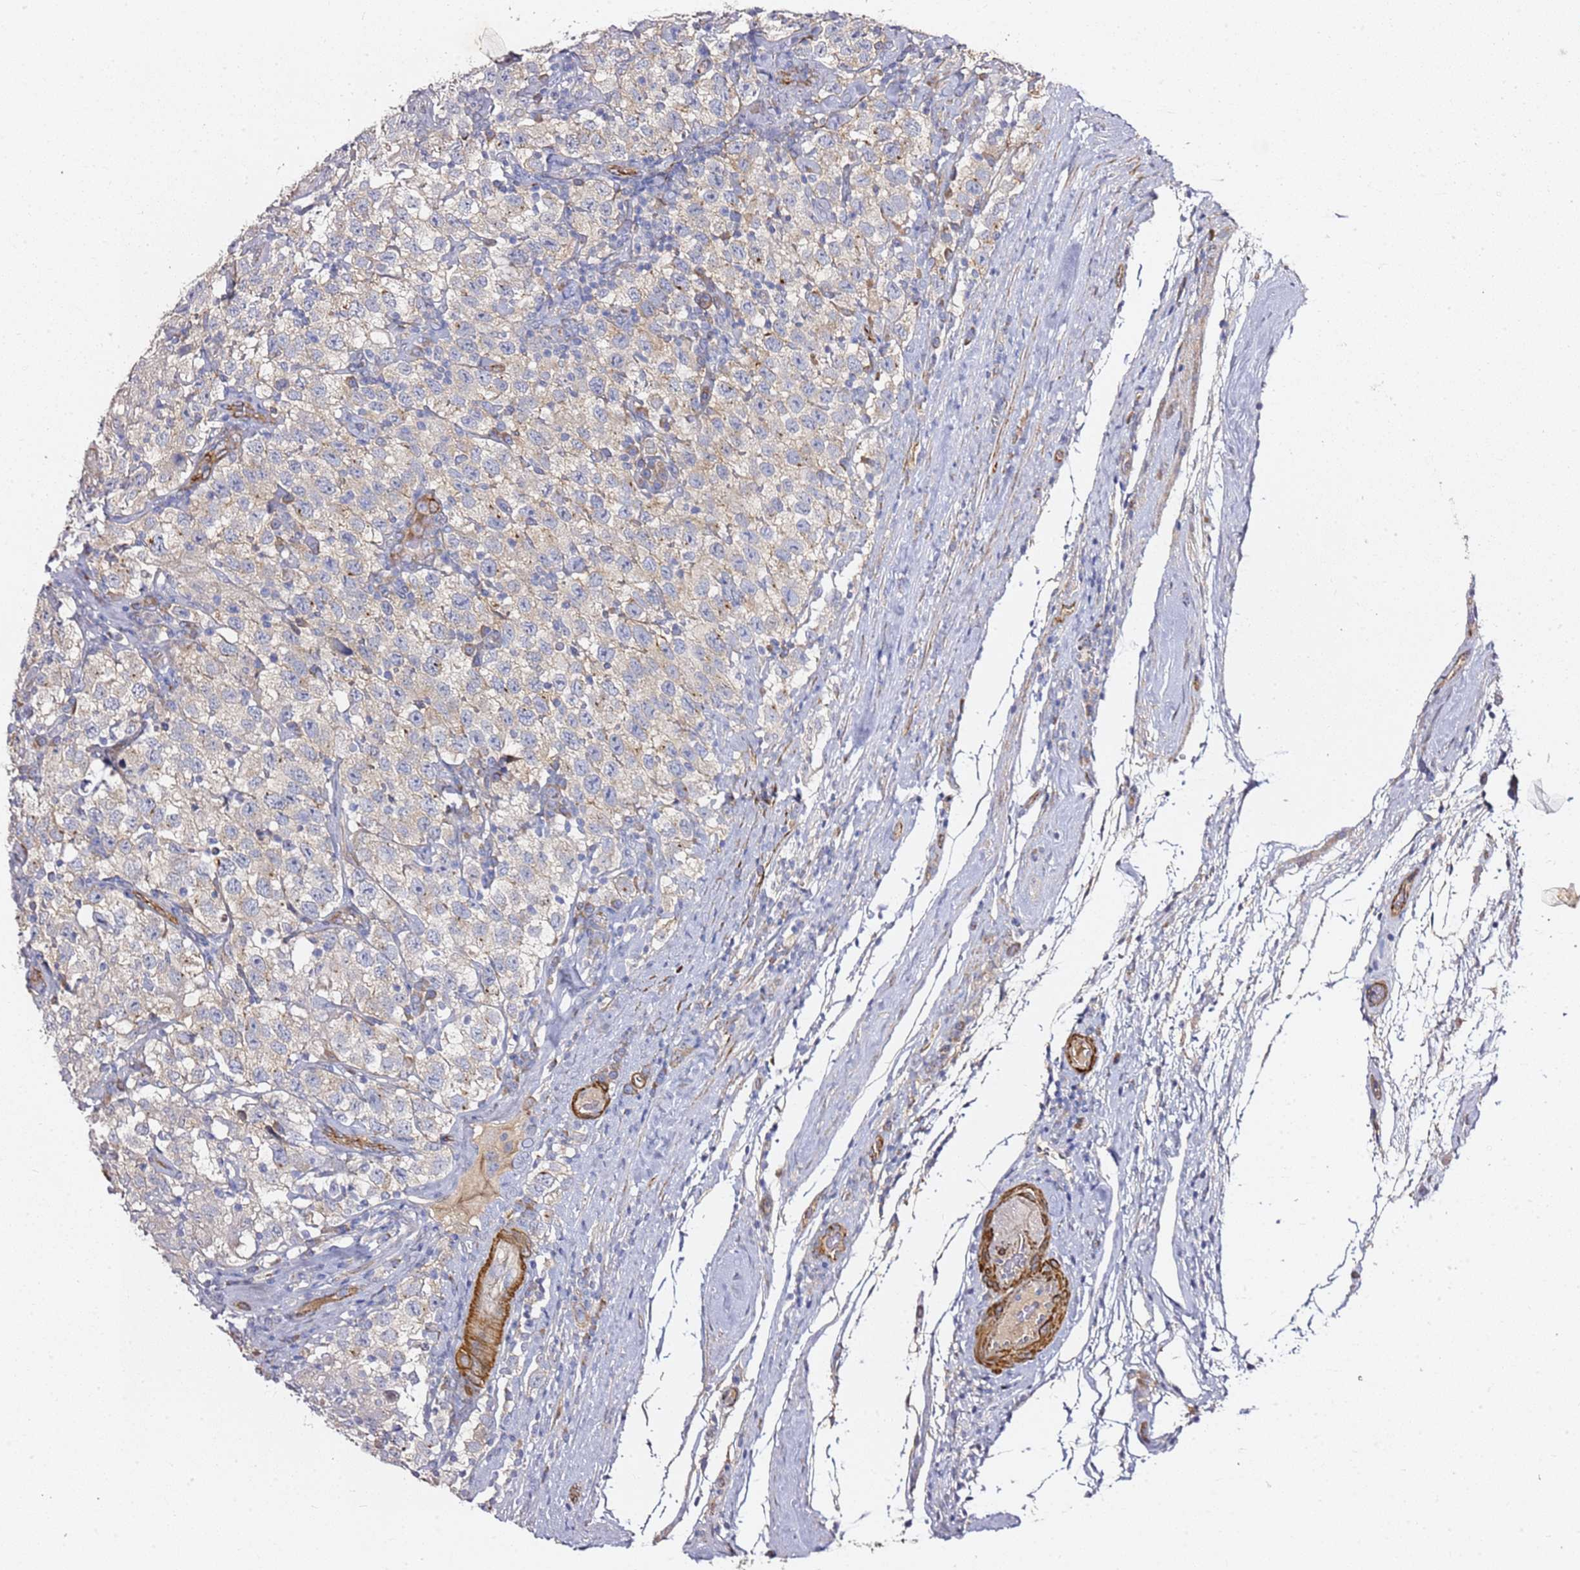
{"staining": {"intensity": "weak", "quantity": "25%-75%", "location": "cytoplasmic/membranous"}, "tissue": "testis cancer", "cell_type": "Tumor cells", "image_type": "cancer", "snomed": [{"axis": "morphology", "description": "Seminoma, NOS"}, {"axis": "topography", "description": "Testis"}], "caption": "Seminoma (testis) stained with IHC reveals weak cytoplasmic/membranous positivity in about 25%-75% of tumor cells.", "gene": "EPS8L1", "patient": {"sex": "male", "age": 41}}